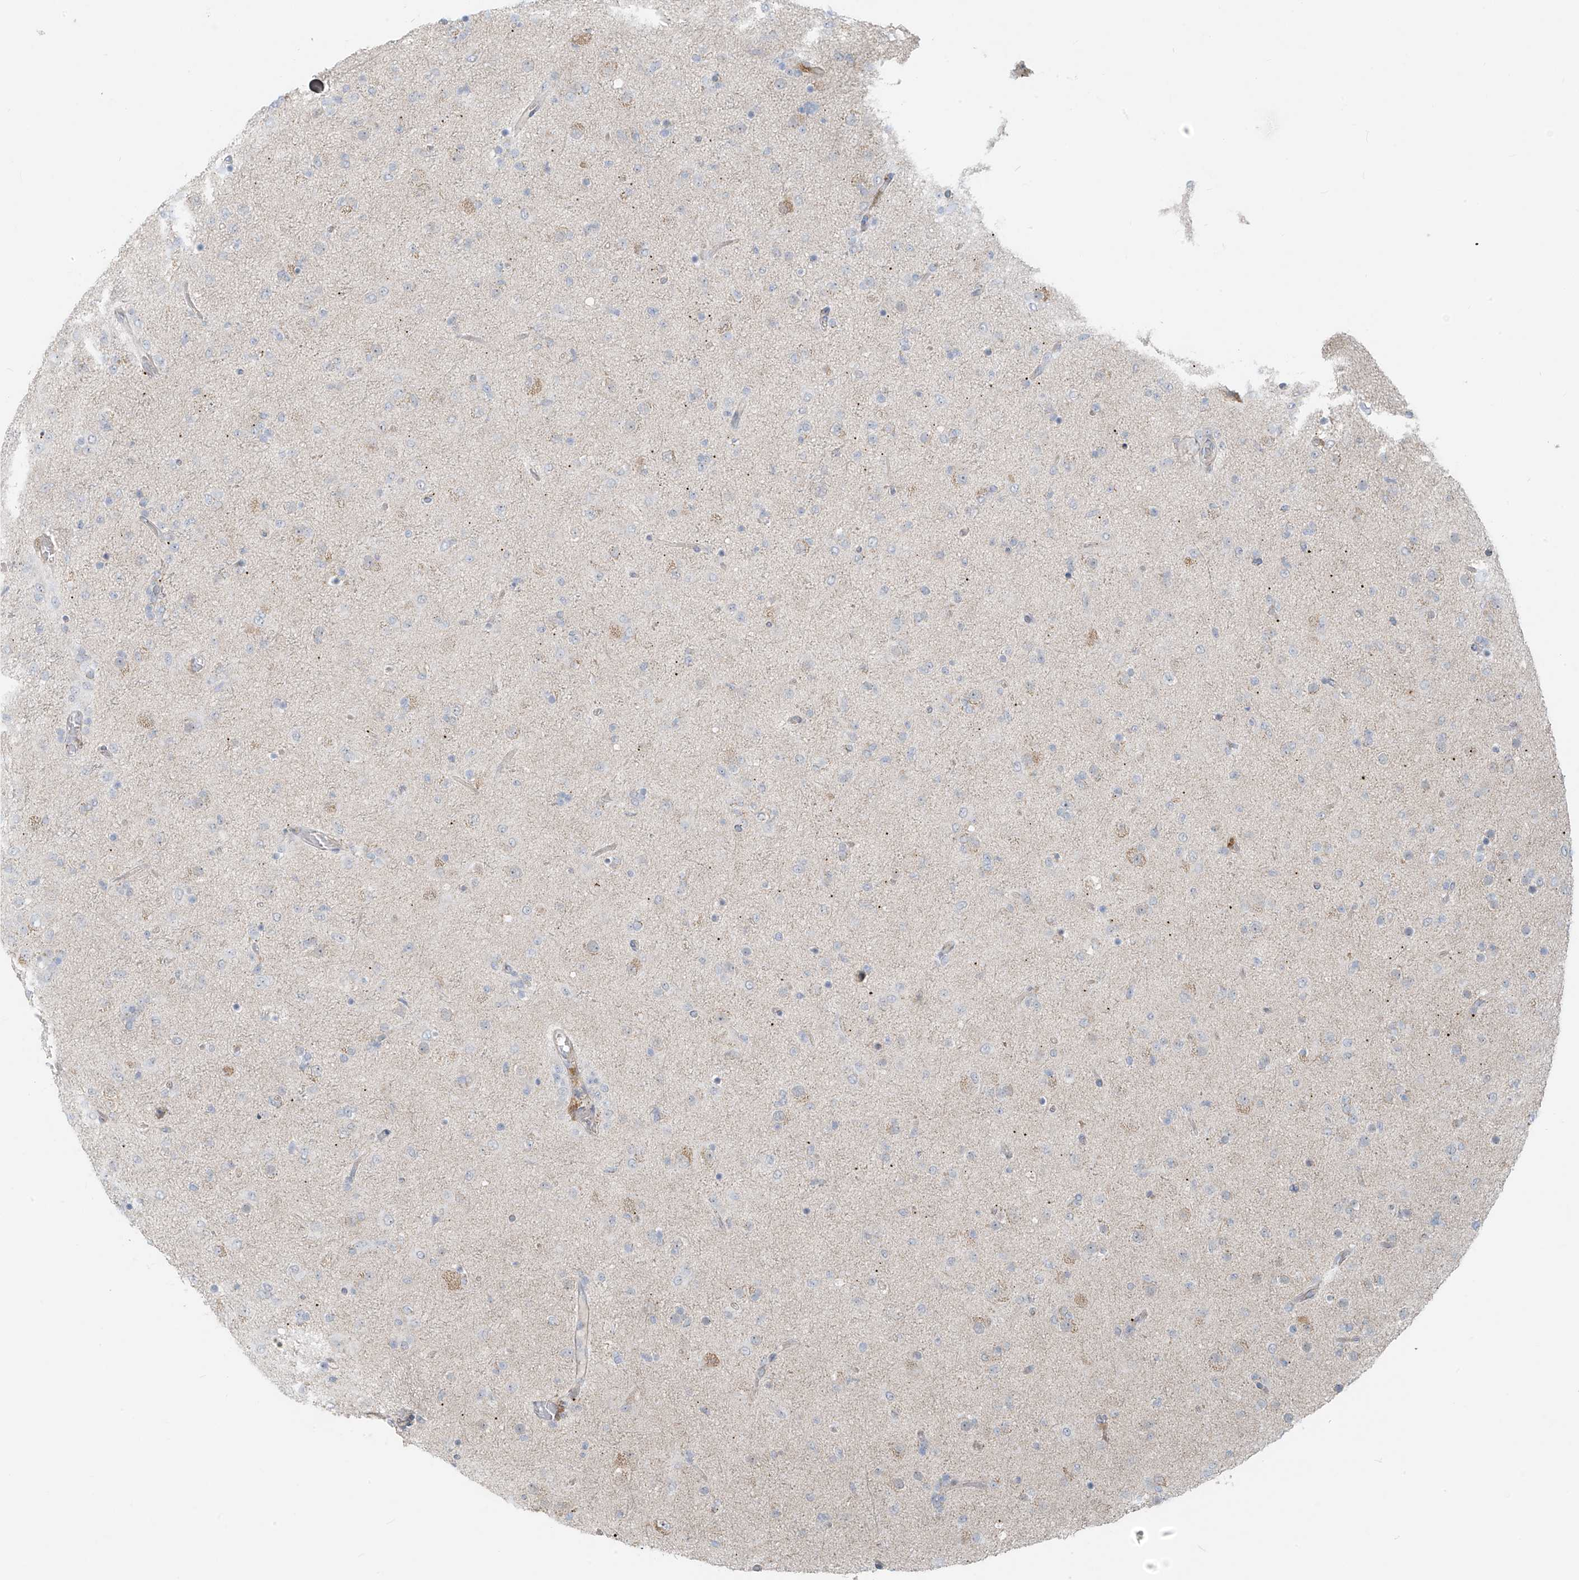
{"staining": {"intensity": "negative", "quantity": "none", "location": "none"}, "tissue": "glioma", "cell_type": "Tumor cells", "image_type": "cancer", "snomed": [{"axis": "morphology", "description": "Glioma, malignant, Low grade"}, {"axis": "topography", "description": "Brain"}], "caption": "Malignant glioma (low-grade) was stained to show a protein in brown. There is no significant staining in tumor cells.", "gene": "UST", "patient": {"sex": "male", "age": 65}}